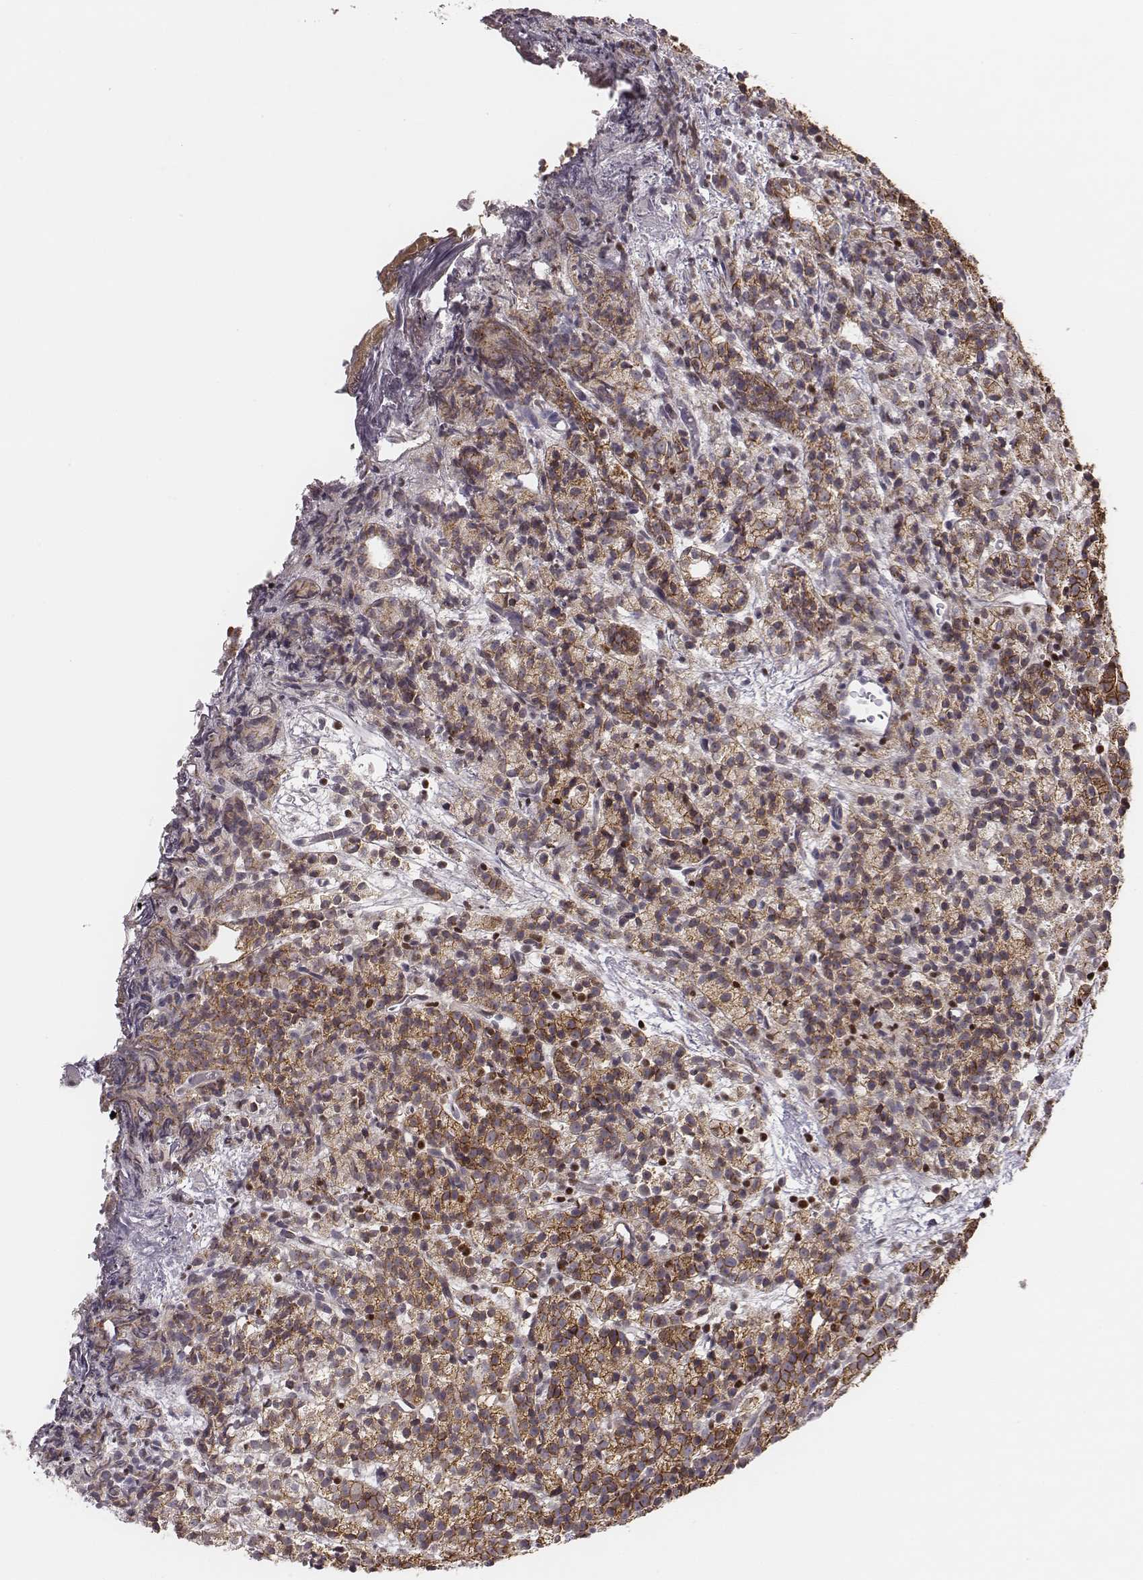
{"staining": {"intensity": "moderate", "quantity": ">75%", "location": "cytoplasmic/membranous"}, "tissue": "prostate cancer", "cell_type": "Tumor cells", "image_type": "cancer", "snomed": [{"axis": "morphology", "description": "Adenocarcinoma, High grade"}, {"axis": "topography", "description": "Prostate"}], "caption": "Immunohistochemistry of high-grade adenocarcinoma (prostate) displays medium levels of moderate cytoplasmic/membranous positivity in about >75% of tumor cells. (brown staining indicates protein expression, while blue staining denotes nuclei).", "gene": "WDR59", "patient": {"sex": "male", "age": 53}}